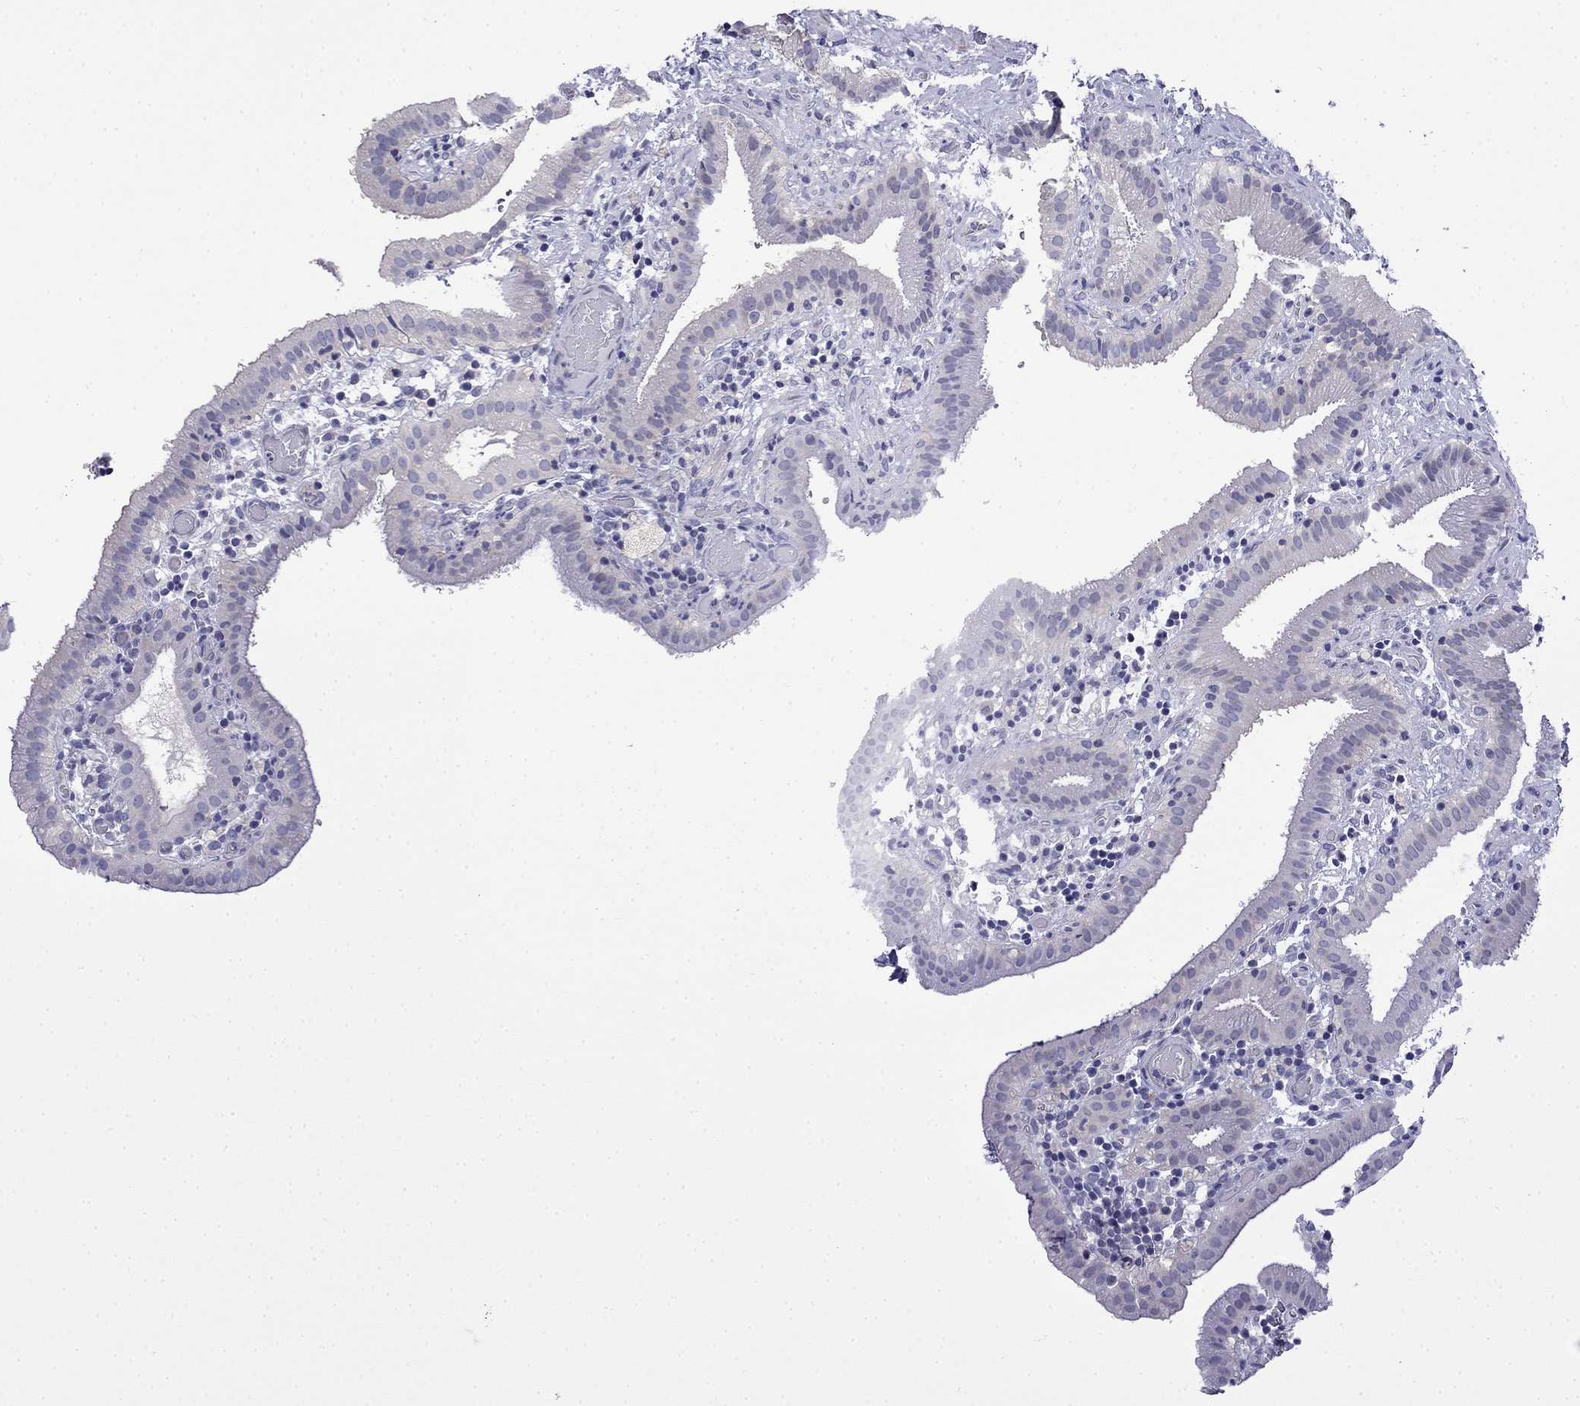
{"staining": {"intensity": "negative", "quantity": "none", "location": "none"}, "tissue": "gallbladder", "cell_type": "Glandular cells", "image_type": "normal", "snomed": [{"axis": "morphology", "description": "Normal tissue, NOS"}, {"axis": "topography", "description": "Gallbladder"}], "caption": "An image of gallbladder stained for a protein exhibits no brown staining in glandular cells.", "gene": "PRR18", "patient": {"sex": "male", "age": 62}}